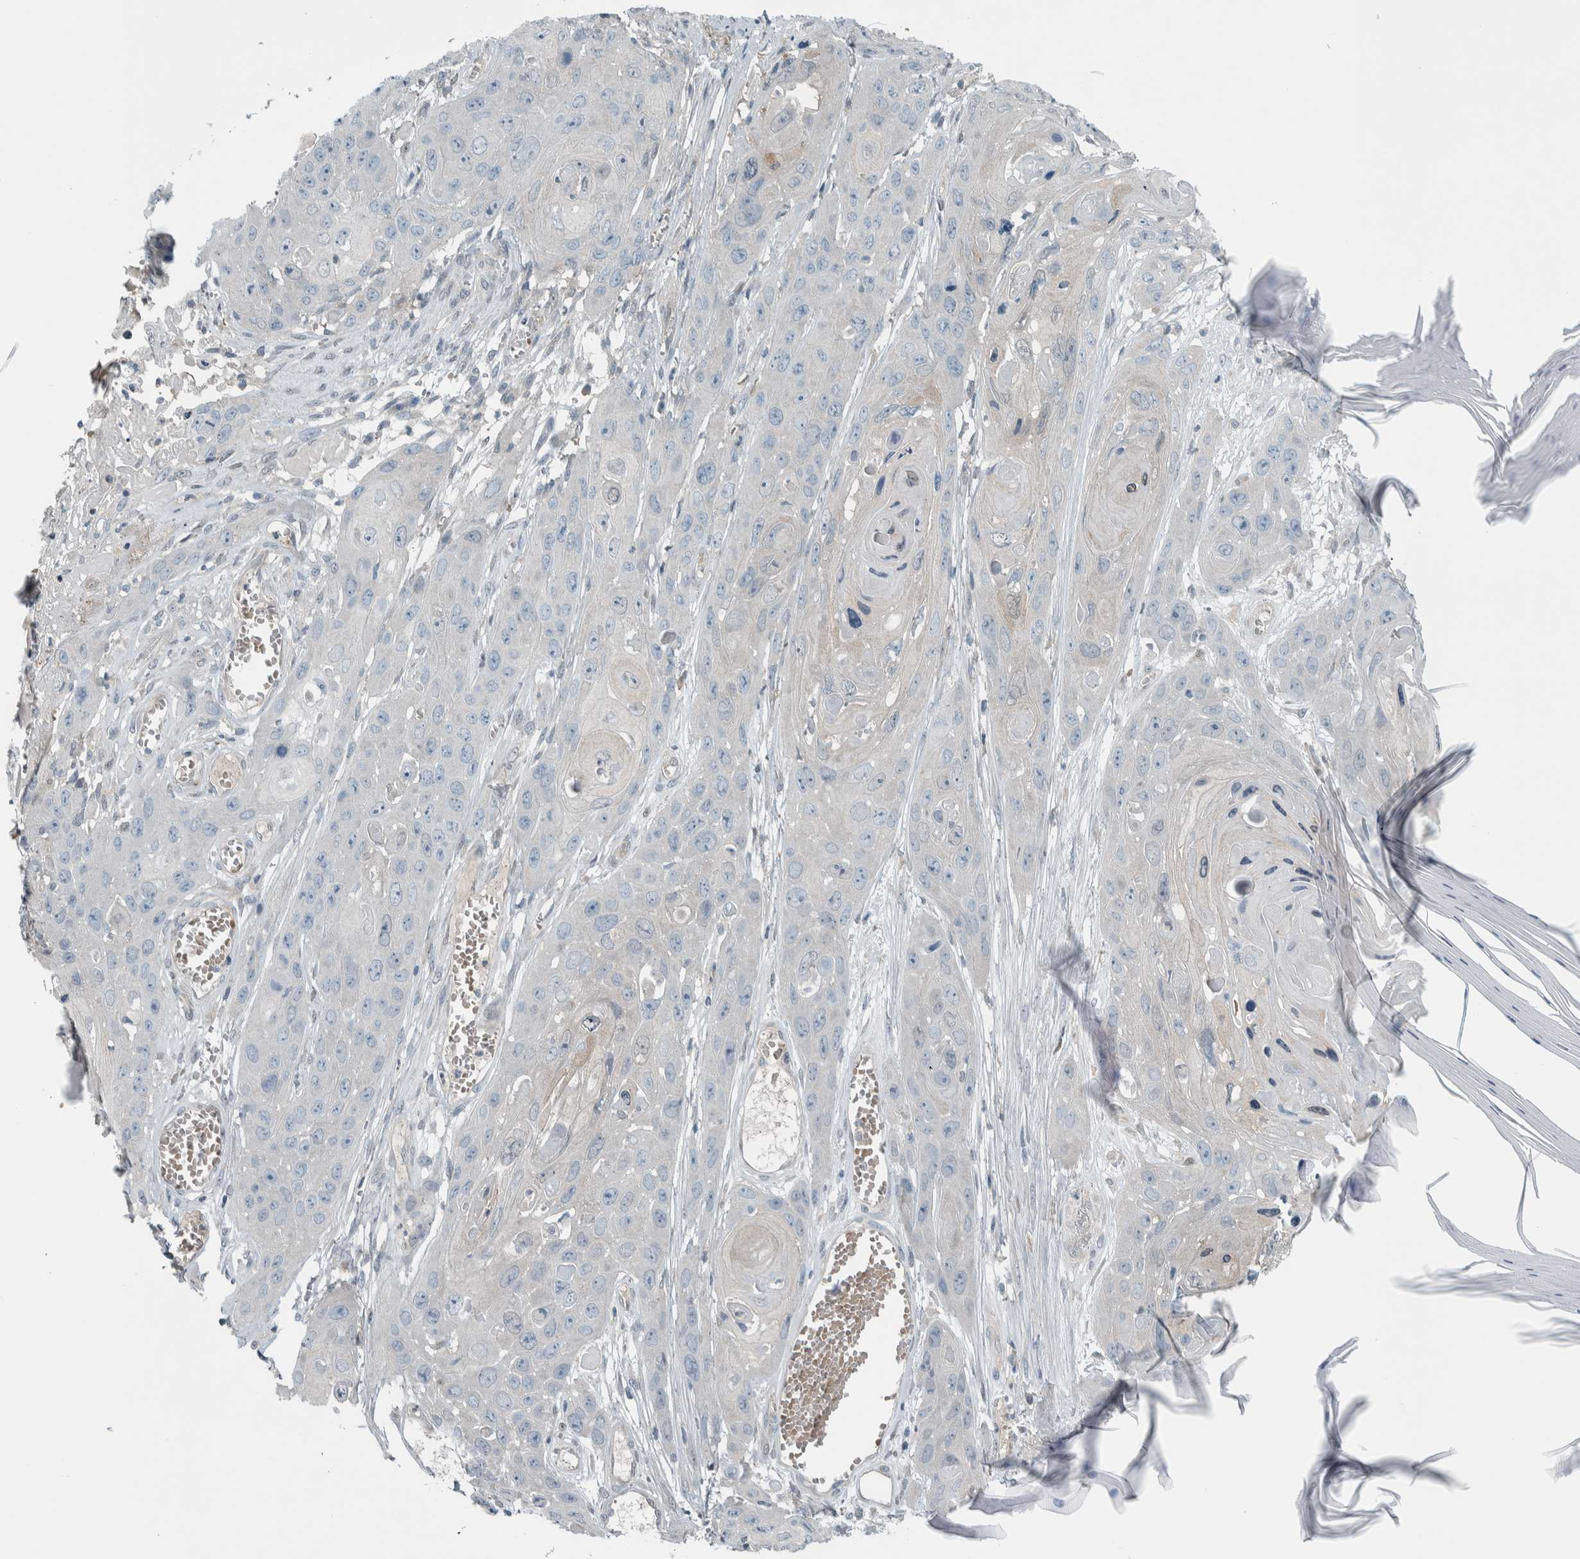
{"staining": {"intensity": "negative", "quantity": "none", "location": "none"}, "tissue": "skin cancer", "cell_type": "Tumor cells", "image_type": "cancer", "snomed": [{"axis": "morphology", "description": "Squamous cell carcinoma, NOS"}, {"axis": "topography", "description": "Skin"}], "caption": "Histopathology image shows no significant protein positivity in tumor cells of skin squamous cell carcinoma.", "gene": "ALAD", "patient": {"sex": "male", "age": 55}}